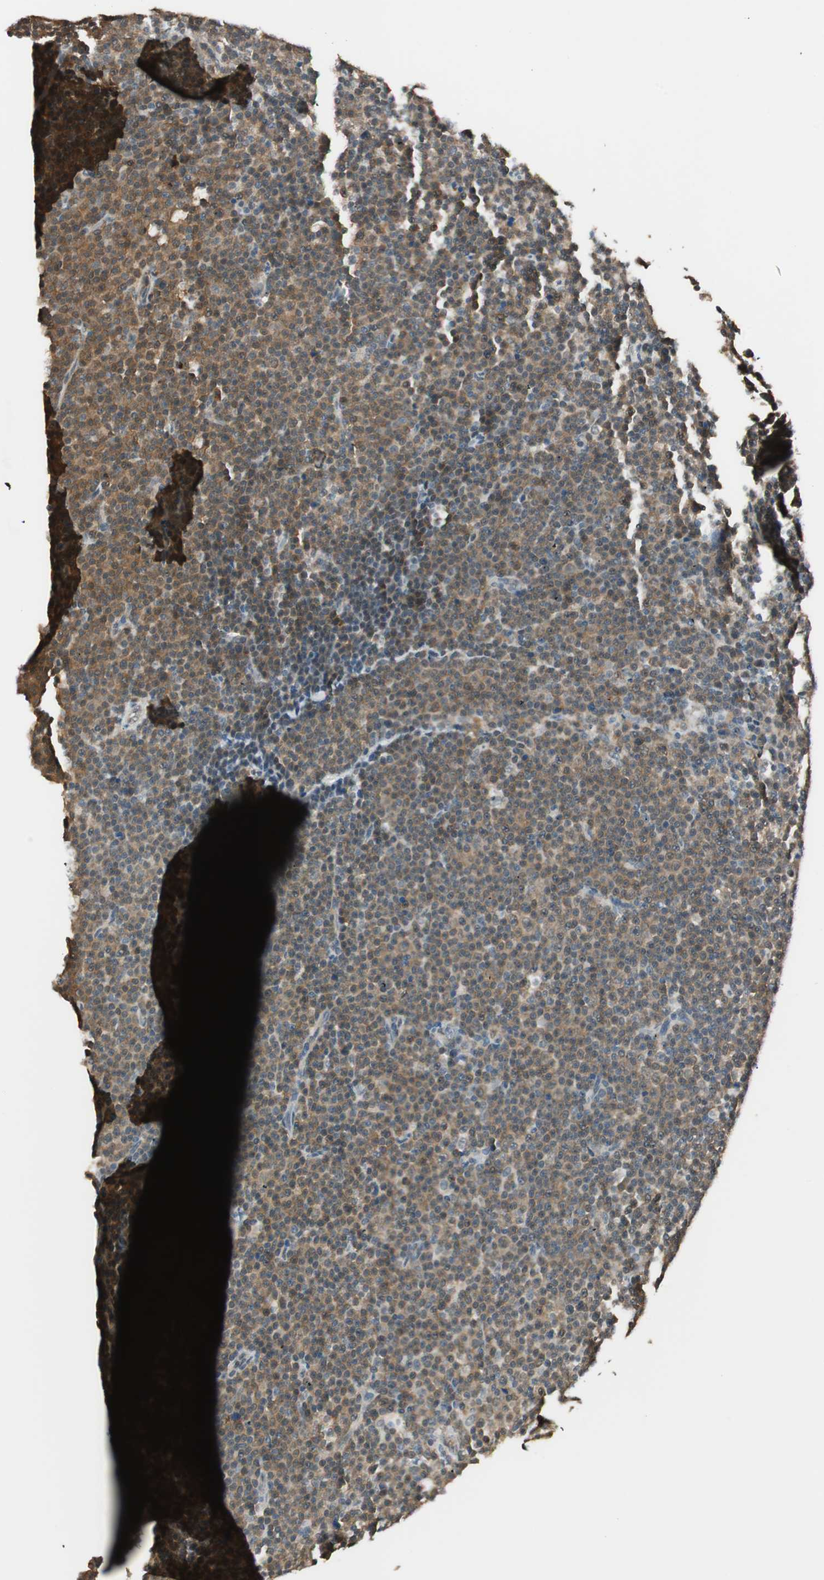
{"staining": {"intensity": "weak", "quantity": ">75%", "location": "cytoplasmic/membranous"}, "tissue": "lymphoma", "cell_type": "Tumor cells", "image_type": "cancer", "snomed": [{"axis": "morphology", "description": "Malignant lymphoma, non-Hodgkin's type, Low grade"}, {"axis": "topography", "description": "Lymph node"}], "caption": "High-power microscopy captured an immunohistochemistry histopathology image of malignant lymphoma, non-Hodgkin's type (low-grade), revealing weak cytoplasmic/membranous expression in approximately >75% of tumor cells.", "gene": "USP5", "patient": {"sex": "female", "age": 67}}